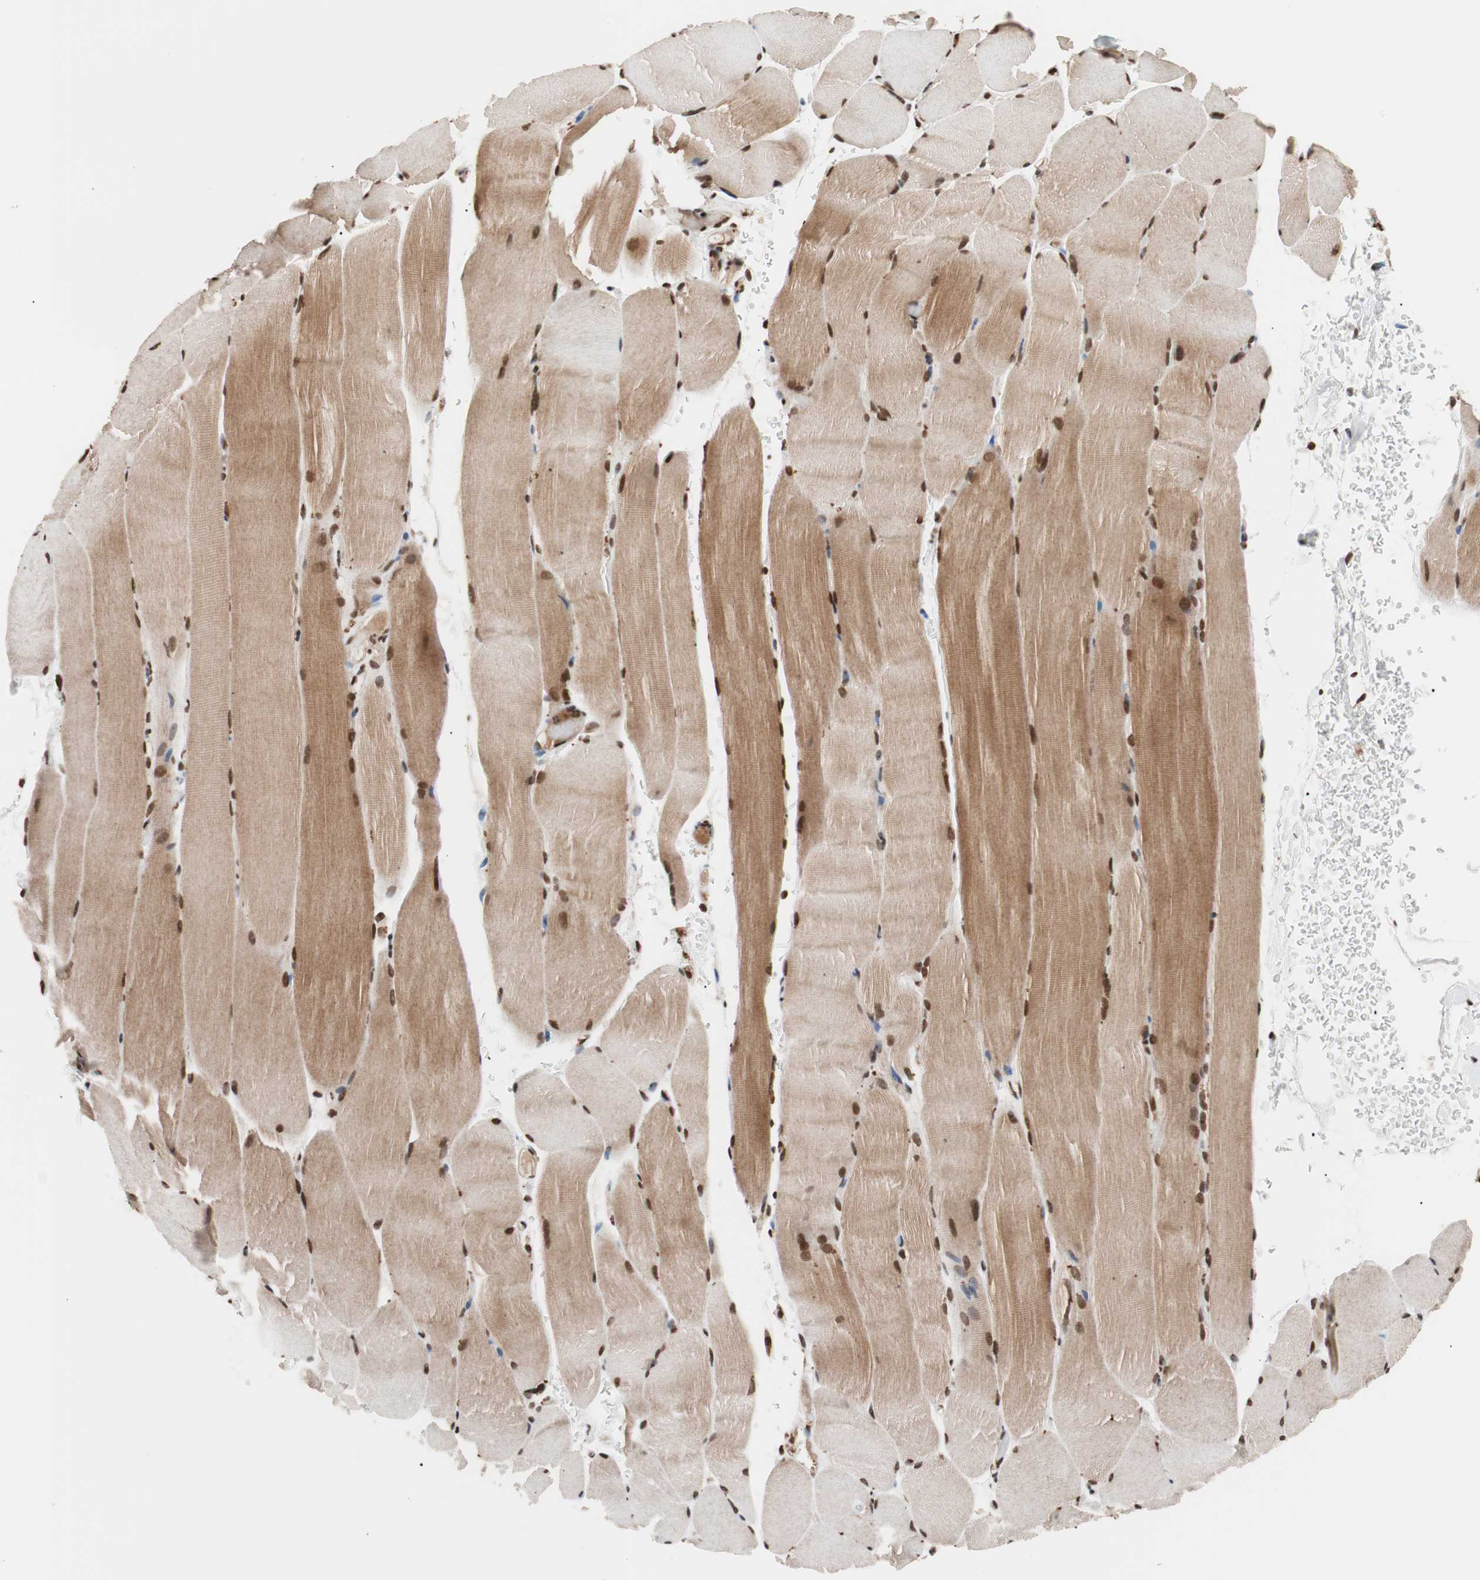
{"staining": {"intensity": "strong", "quantity": ">75%", "location": "cytoplasmic/membranous,nuclear"}, "tissue": "skeletal muscle", "cell_type": "Myocytes", "image_type": "normal", "snomed": [{"axis": "morphology", "description": "Normal tissue, NOS"}, {"axis": "topography", "description": "Skeletal muscle"}, {"axis": "topography", "description": "Parathyroid gland"}], "caption": "Human skeletal muscle stained for a protein (brown) reveals strong cytoplasmic/membranous,nuclear positive positivity in approximately >75% of myocytes.", "gene": "CHAMP1", "patient": {"sex": "female", "age": 37}}